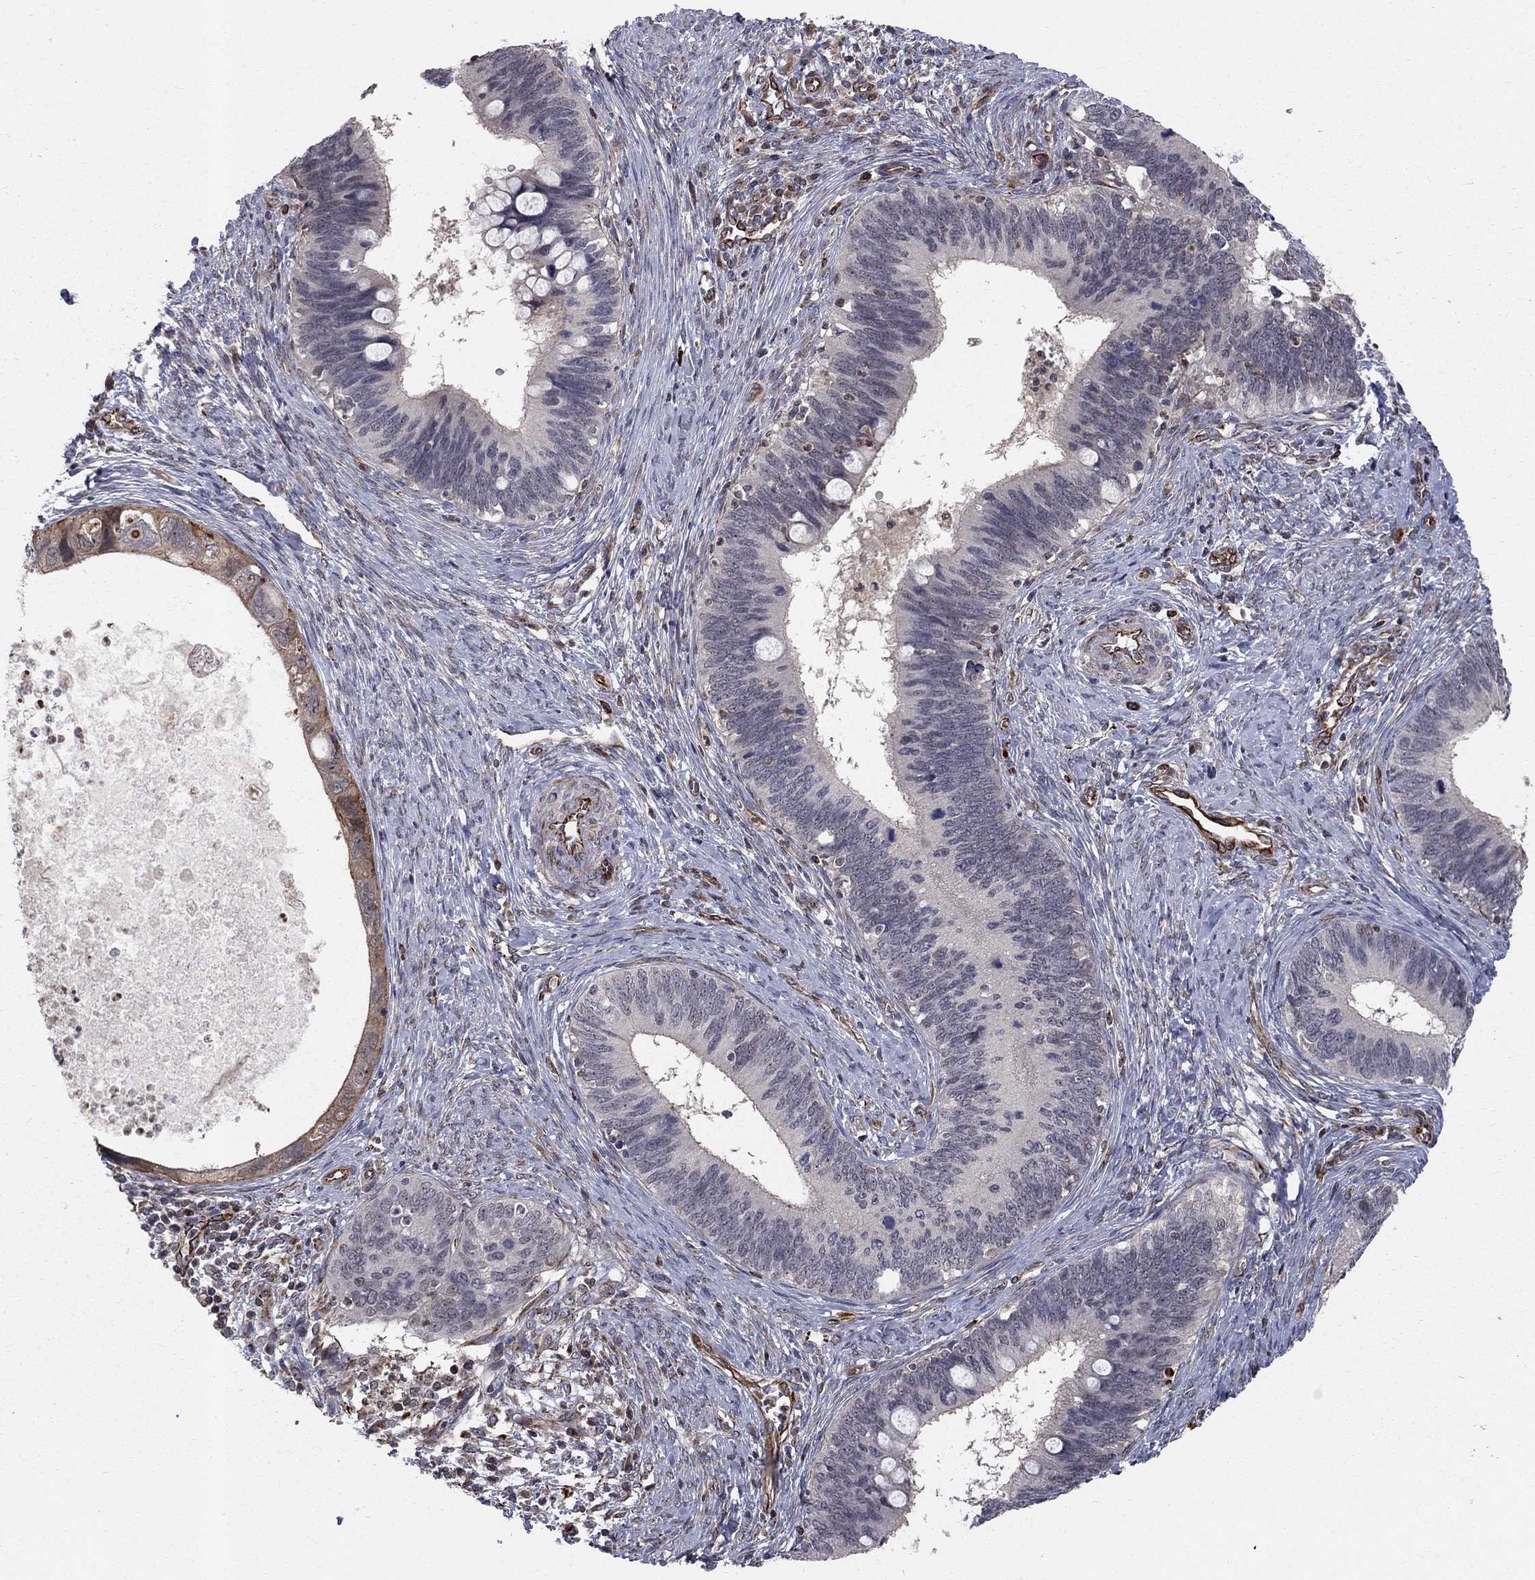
{"staining": {"intensity": "negative", "quantity": "none", "location": "none"}, "tissue": "cervical cancer", "cell_type": "Tumor cells", "image_type": "cancer", "snomed": [{"axis": "morphology", "description": "Adenocarcinoma, NOS"}, {"axis": "topography", "description": "Cervix"}], "caption": "This image is of adenocarcinoma (cervical) stained with IHC to label a protein in brown with the nuclei are counter-stained blue. There is no expression in tumor cells.", "gene": "MSRA", "patient": {"sex": "female", "age": 42}}